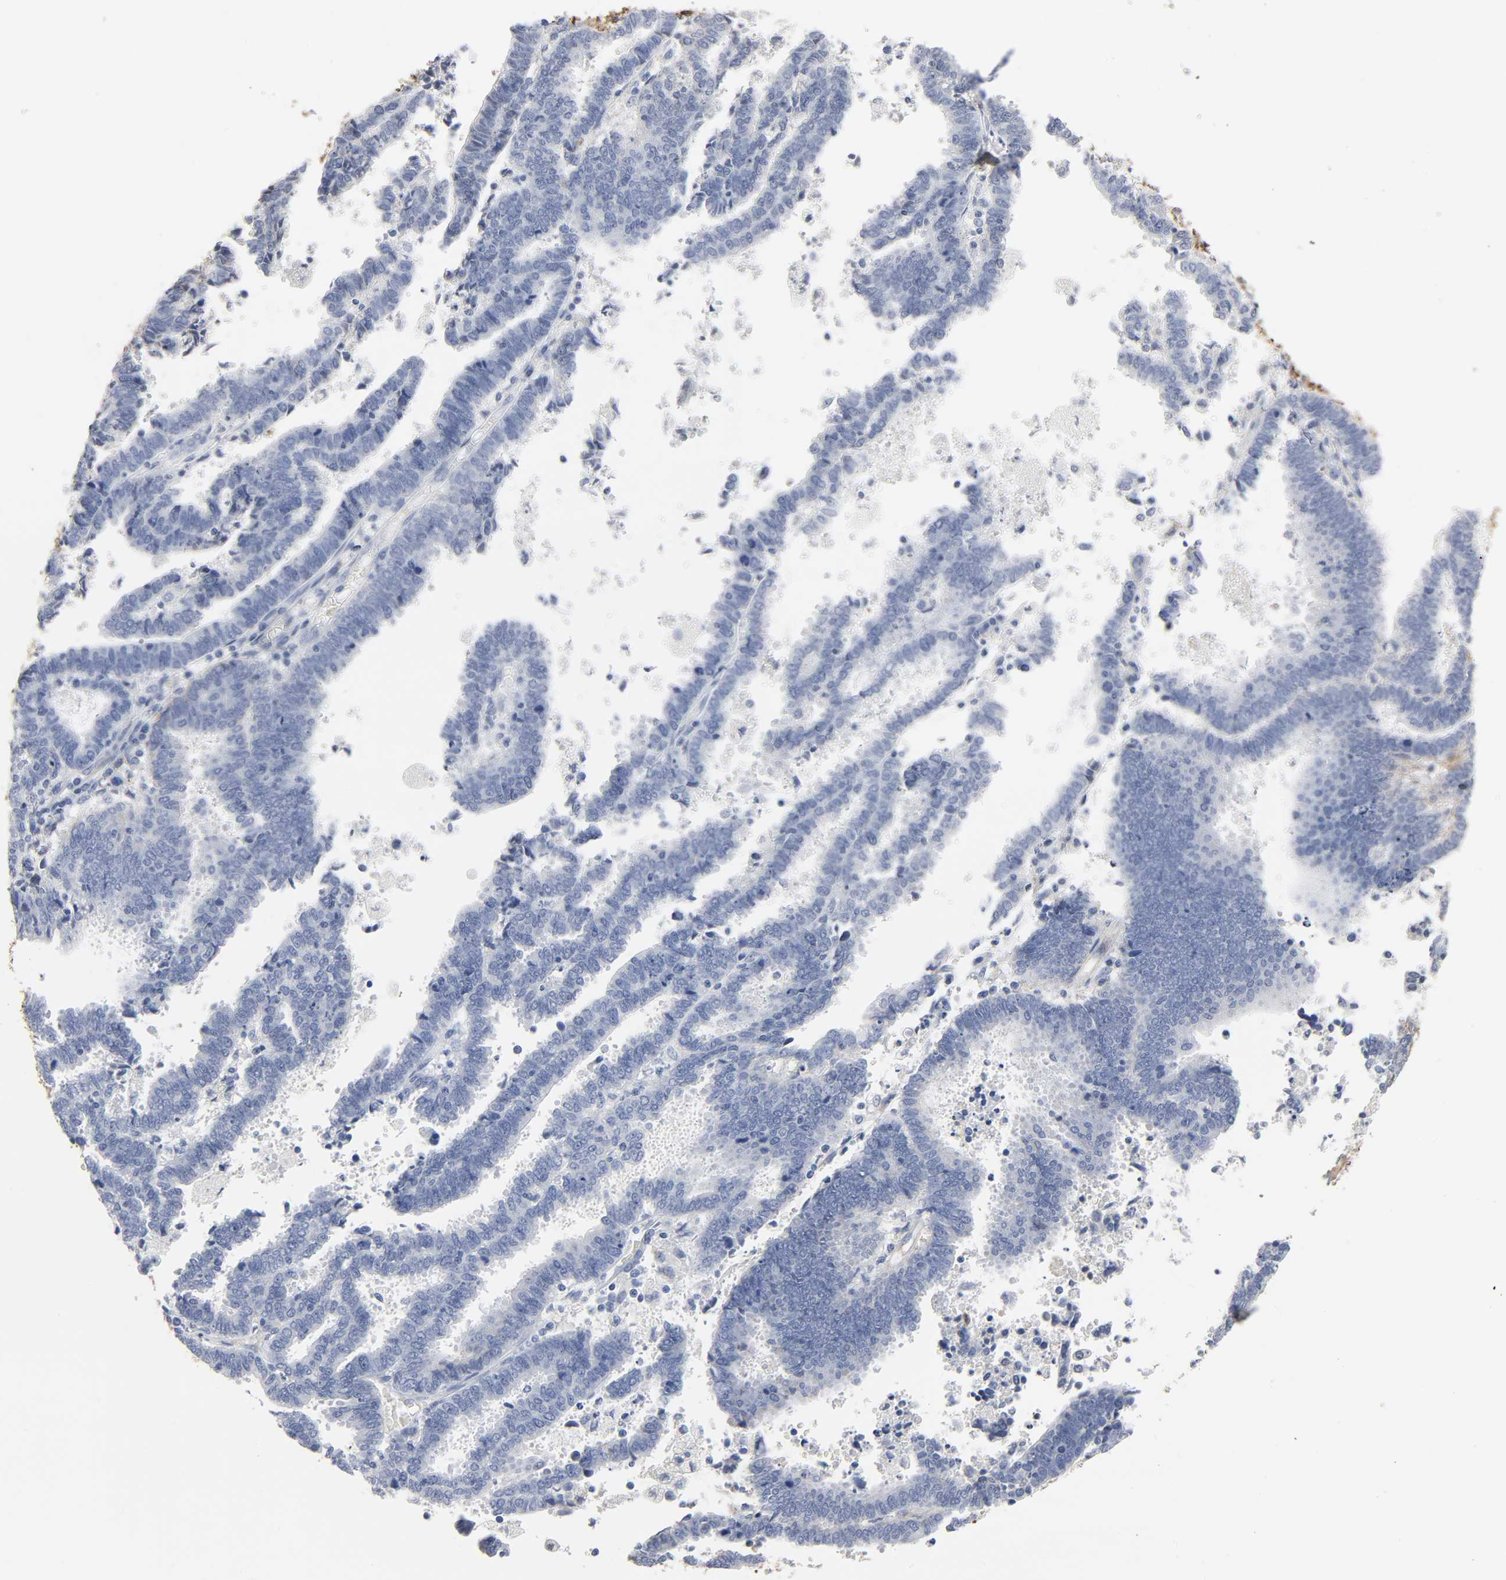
{"staining": {"intensity": "moderate", "quantity": "25%-75%", "location": "cytoplasmic/membranous"}, "tissue": "endometrial cancer", "cell_type": "Tumor cells", "image_type": "cancer", "snomed": [{"axis": "morphology", "description": "Adenocarcinoma, NOS"}, {"axis": "topography", "description": "Uterus"}], "caption": "Immunohistochemistry of endometrial adenocarcinoma exhibits medium levels of moderate cytoplasmic/membranous expression in about 25%-75% of tumor cells.", "gene": "FBLN1", "patient": {"sex": "female", "age": 83}}